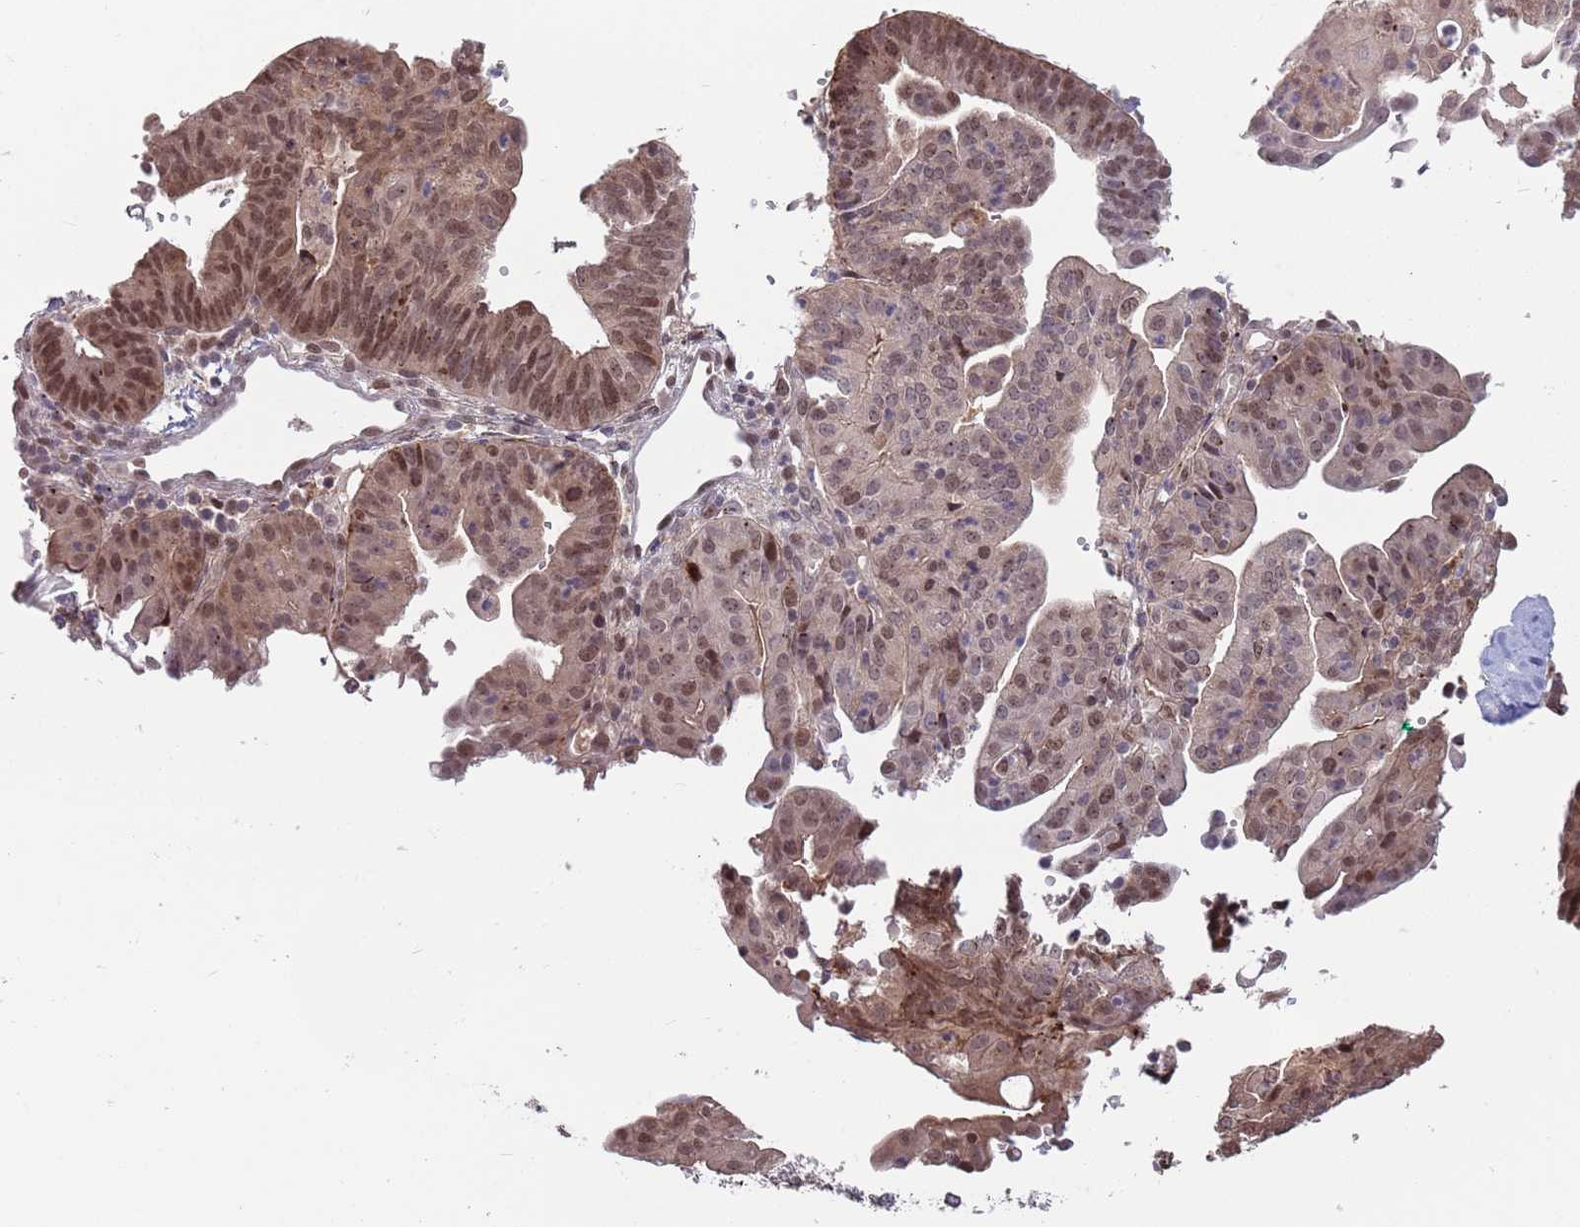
{"staining": {"intensity": "moderate", "quantity": "25%-75%", "location": "nuclear"}, "tissue": "endometrial cancer", "cell_type": "Tumor cells", "image_type": "cancer", "snomed": [{"axis": "morphology", "description": "Adenocarcinoma, NOS"}, {"axis": "topography", "description": "Endometrium"}], "caption": "The histopathology image reveals immunohistochemical staining of adenocarcinoma (endometrial). There is moderate nuclear positivity is present in approximately 25%-75% of tumor cells.", "gene": "SALL1", "patient": {"sex": "female", "age": 56}}